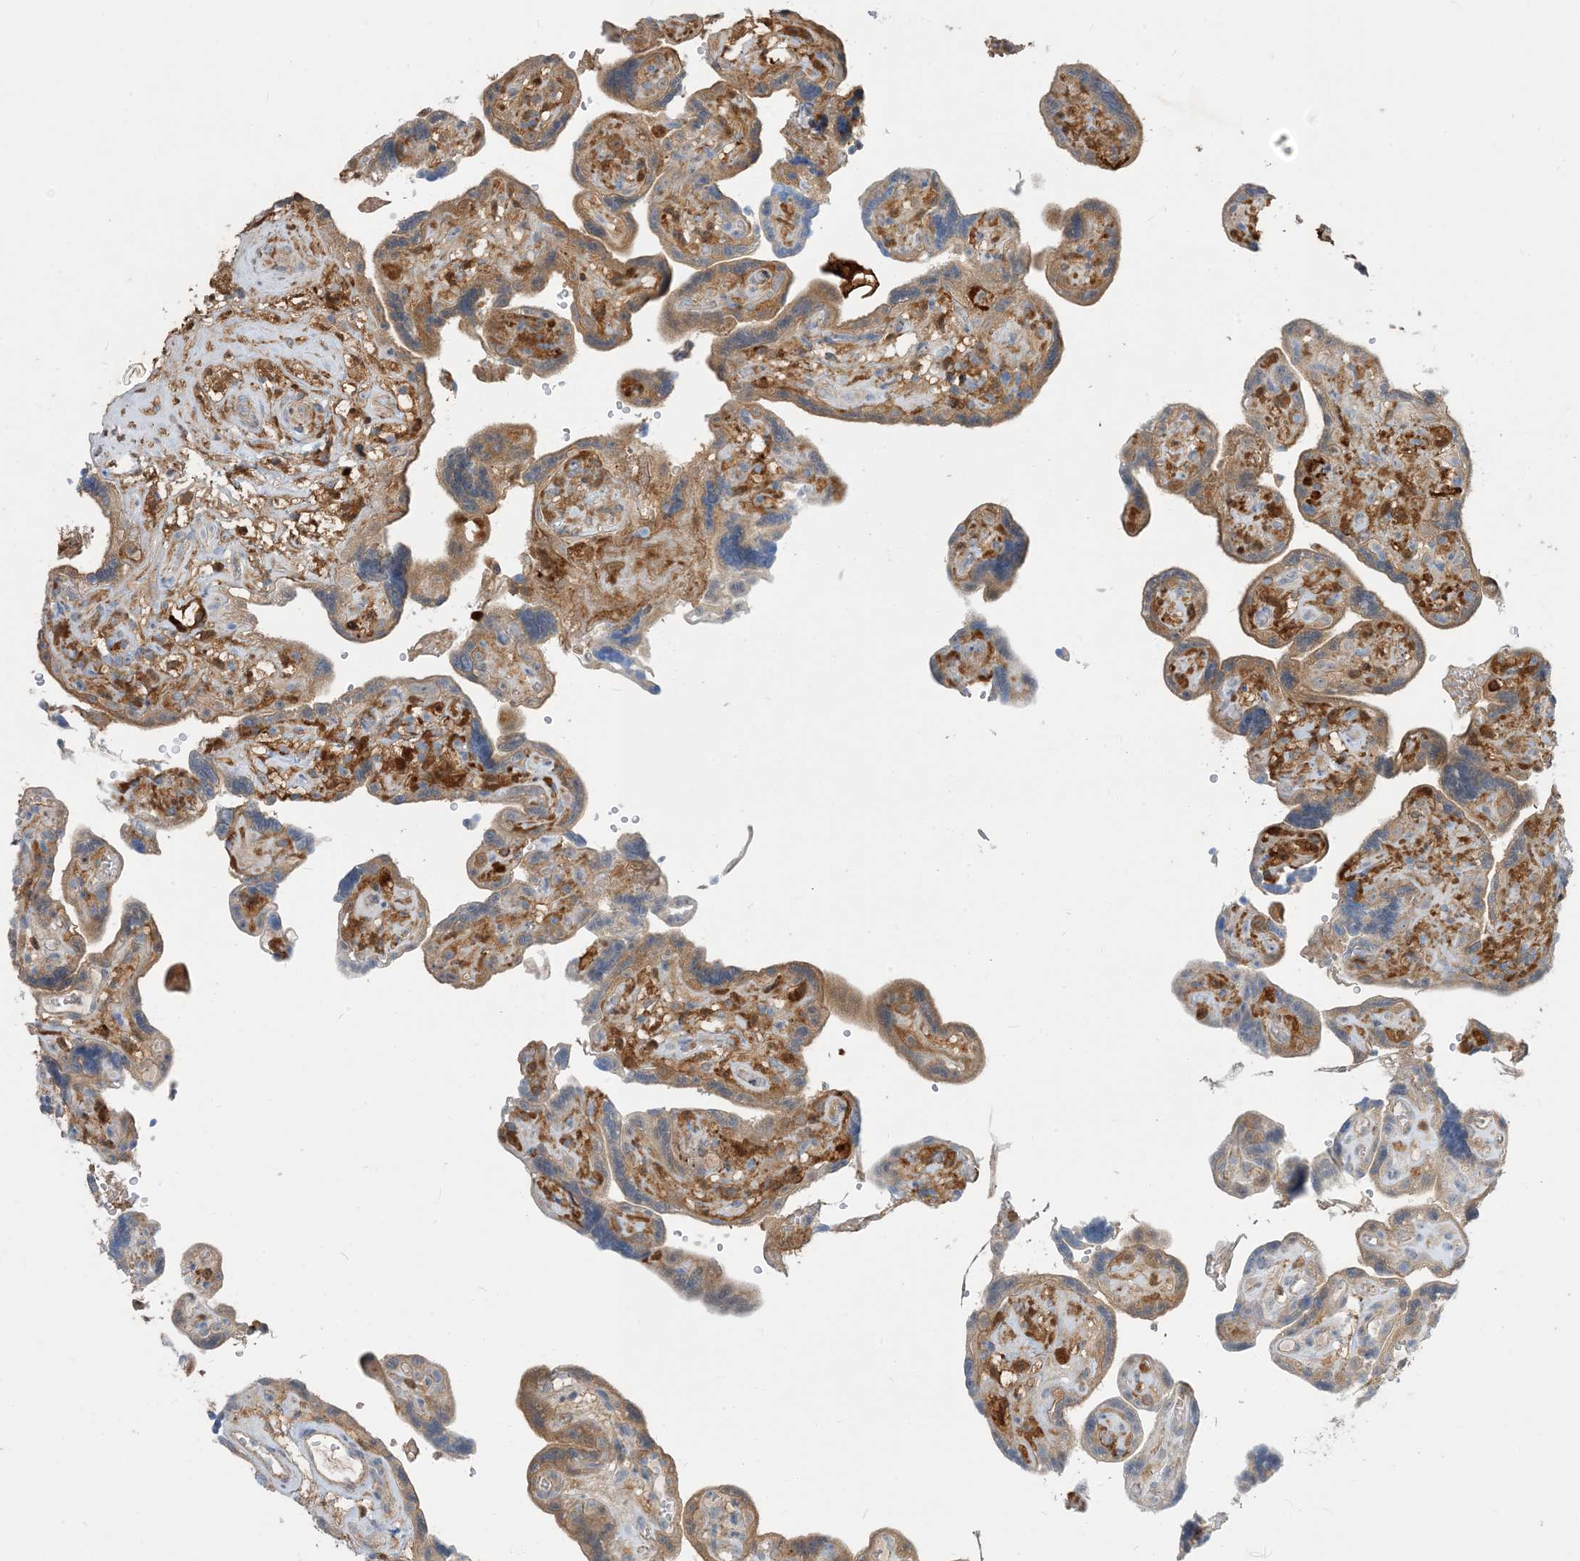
{"staining": {"intensity": "moderate", "quantity": ">75%", "location": "cytoplasmic/membranous"}, "tissue": "placenta", "cell_type": "Decidual cells", "image_type": "normal", "snomed": [{"axis": "morphology", "description": "Normal tissue, NOS"}, {"axis": "topography", "description": "Placenta"}], "caption": "IHC micrograph of unremarkable placenta stained for a protein (brown), which exhibits medium levels of moderate cytoplasmic/membranous positivity in approximately >75% of decidual cells.", "gene": "NAGK", "patient": {"sex": "female", "age": 30}}